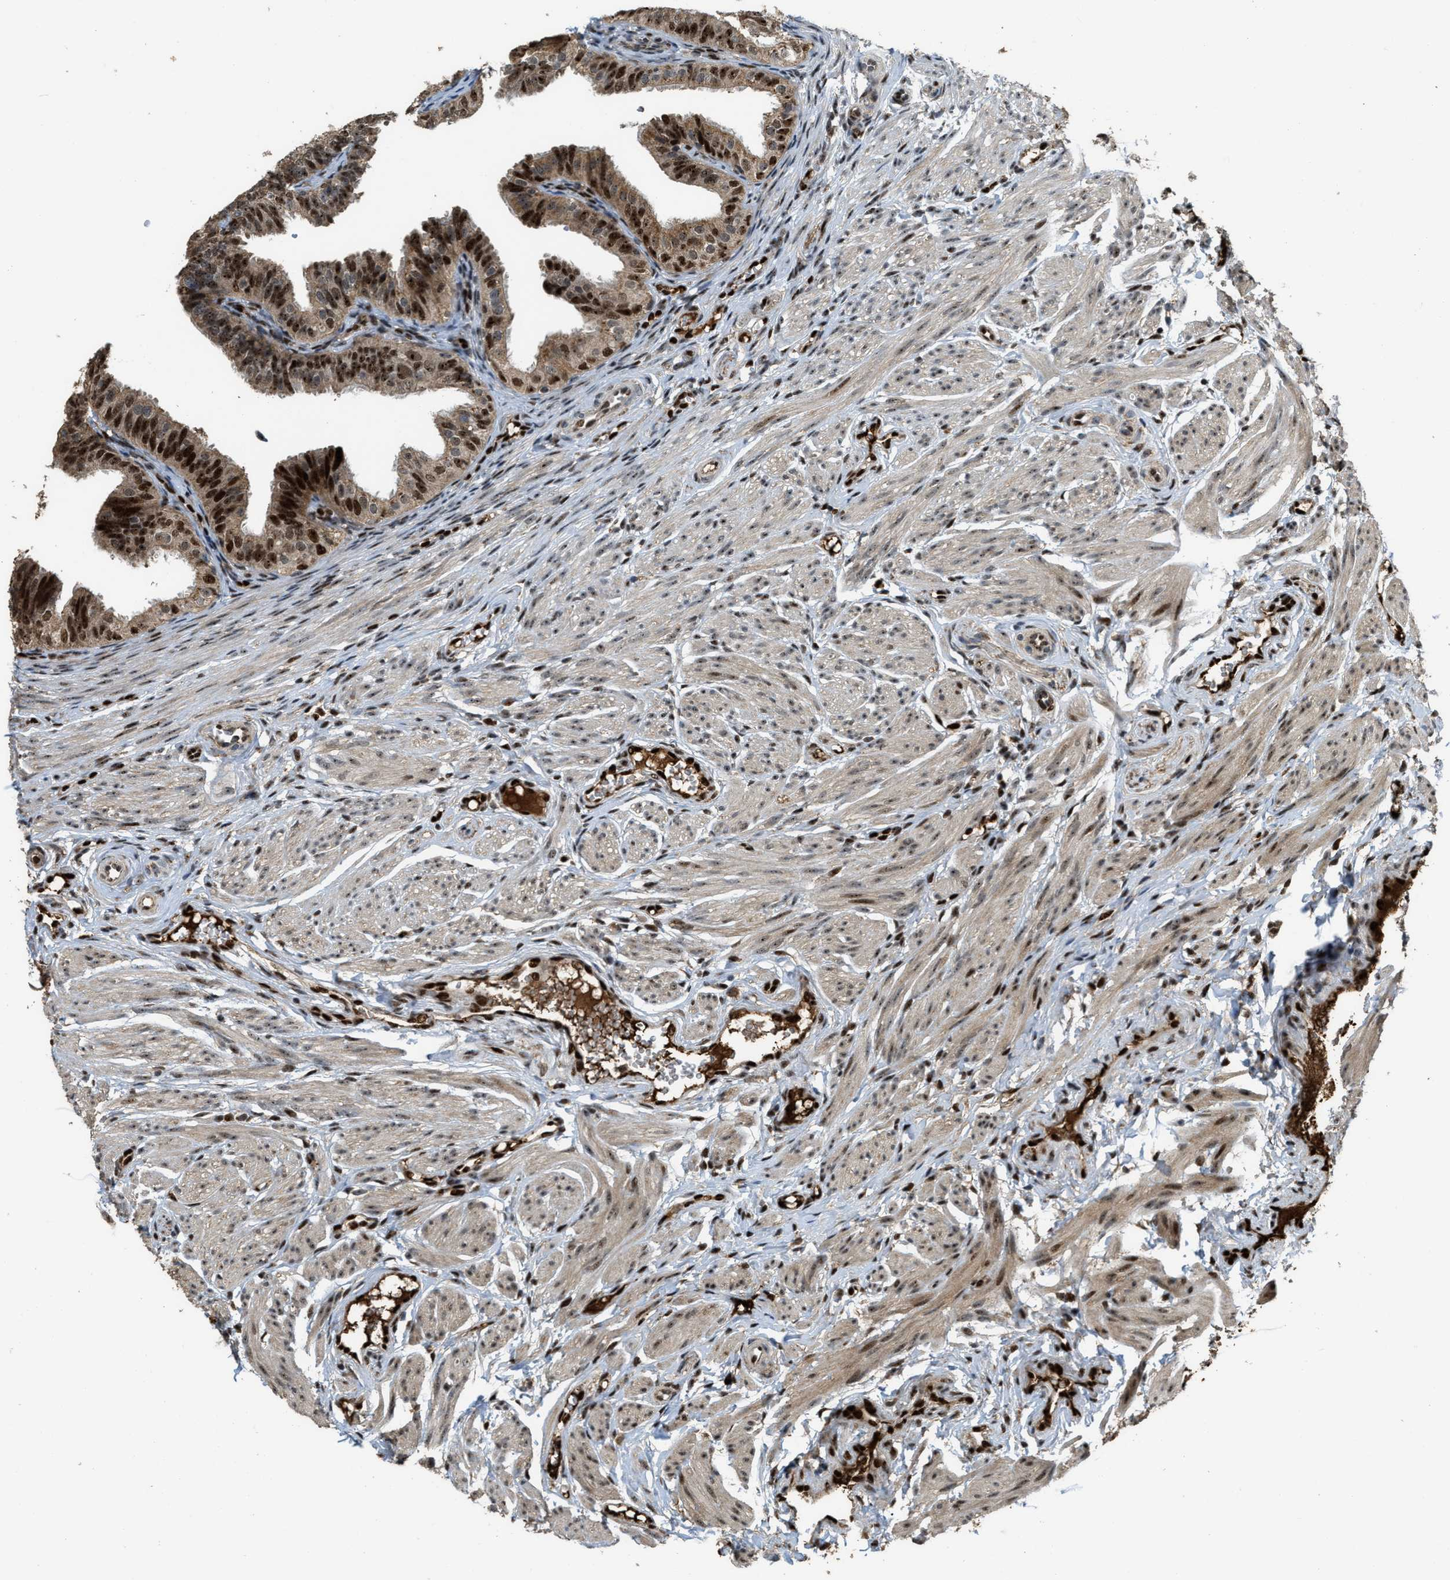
{"staining": {"intensity": "strong", "quantity": ">75%", "location": "cytoplasmic/membranous,nuclear"}, "tissue": "fallopian tube", "cell_type": "Glandular cells", "image_type": "normal", "snomed": [{"axis": "morphology", "description": "Normal tissue, NOS"}, {"axis": "topography", "description": "Fallopian tube"}], "caption": "Fallopian tube stained with a brown dye displays strong cytoplasmic/membranous,nuclear positive positivity in about >75% of glandular cells.", "gene": "ZNF687", "patient": {"sex": "female", "age": 35}}